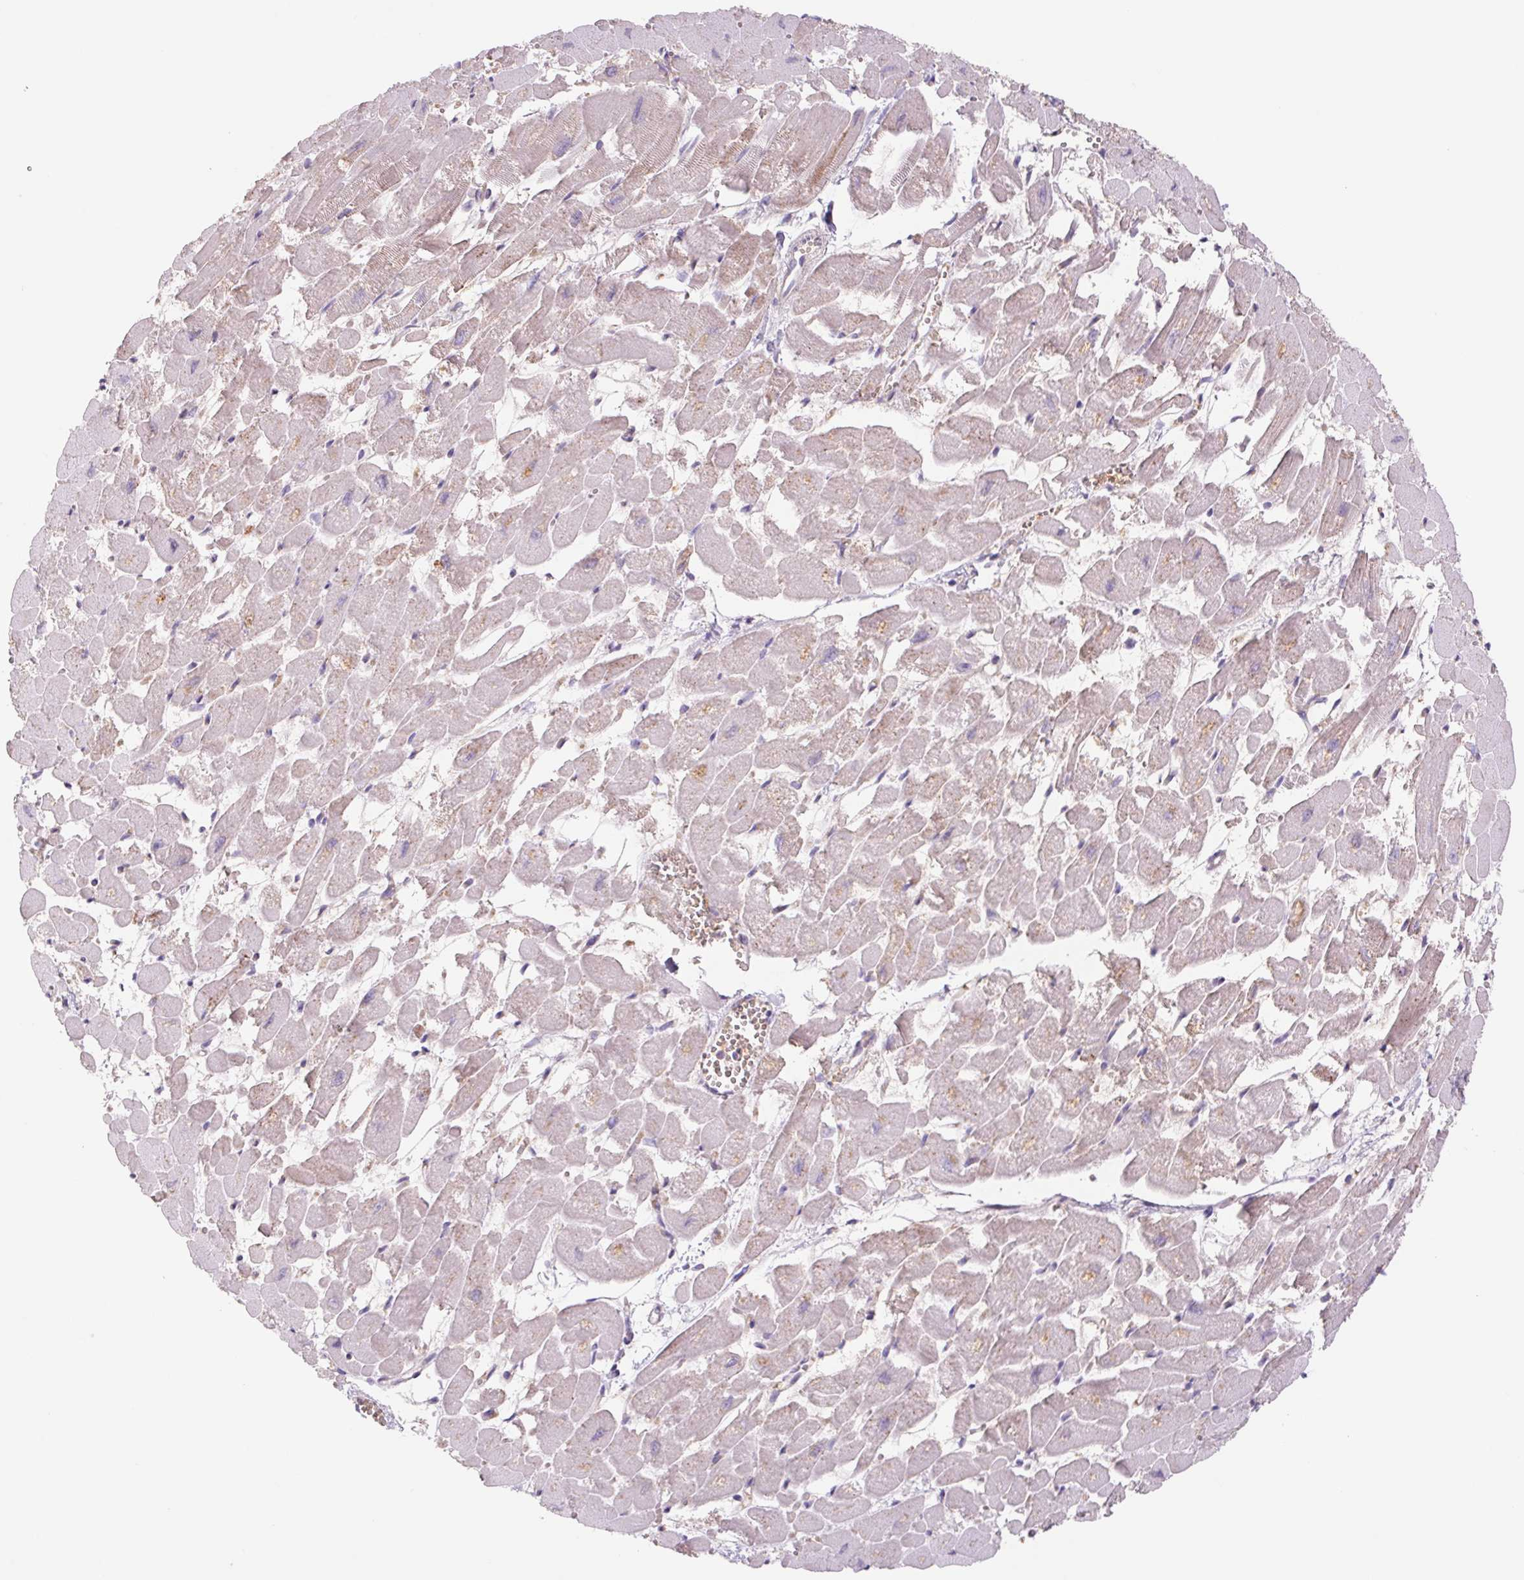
{"staining": {"intensity": "weak", "quantity": "<25%", "location": "cytoplasmic/membranous"}, "tissue": "heart muscle", "cell_type": "Cardiomyocytes", "image_type": "normal", "snomed": [{"axis": "morphology", "description": "Normal tissue, NOS"}, {"axis": "topography", "description": "Heart"}], "caption": "A micrograph of human heart muscle is negative for staining in cardiomyocytes. The staining is performed using DAB (3,3'-diaminobenzidine) brown chromogen with nuclei counter-stained in using hematoxylin.", "gene": "IGFL3", "patient": {"sex": "female", "age": 52}}